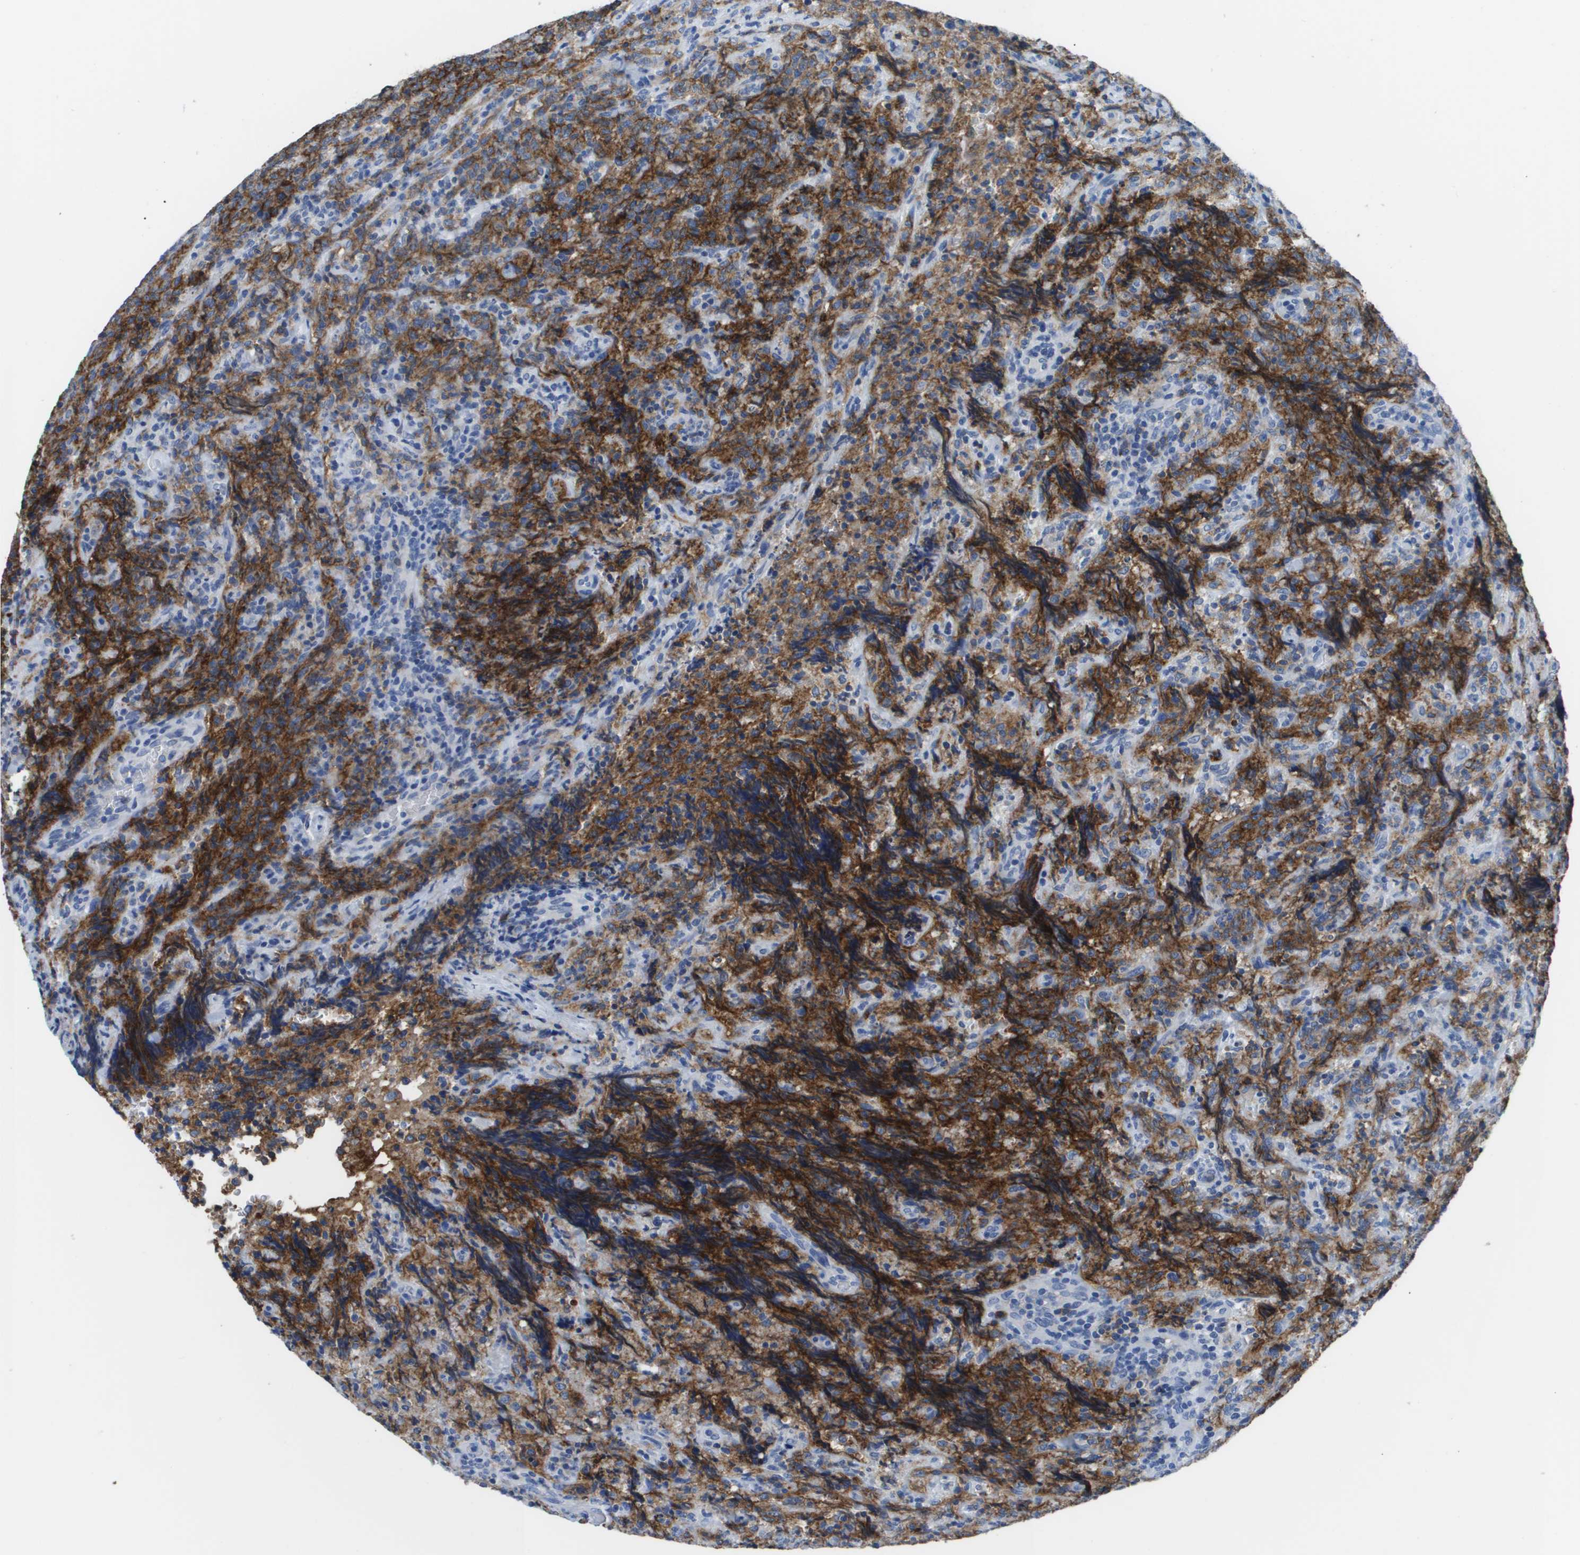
{"staining": {"intensity": "strong", "quantity": "25%-75%", "location": "cytoplasmic/membranous"}, "tissue": "lymphoma", "cell_type": "Tumor cells", "image_type": "cancer", "snomed": [{"axis": "morphology", "description": "Malignant lymphoma, non-Hodgkin's type, High grade"}, {"axis": "topography", "description": "Tonsil"}], "caption": "Tumor cells demonstrate strong cytoplasmic/membranous positivity in approximately 25%-75% of cells in lymphoma.", "gene": "MS4A1", "patient": {"sex": "female", "age": 36}}